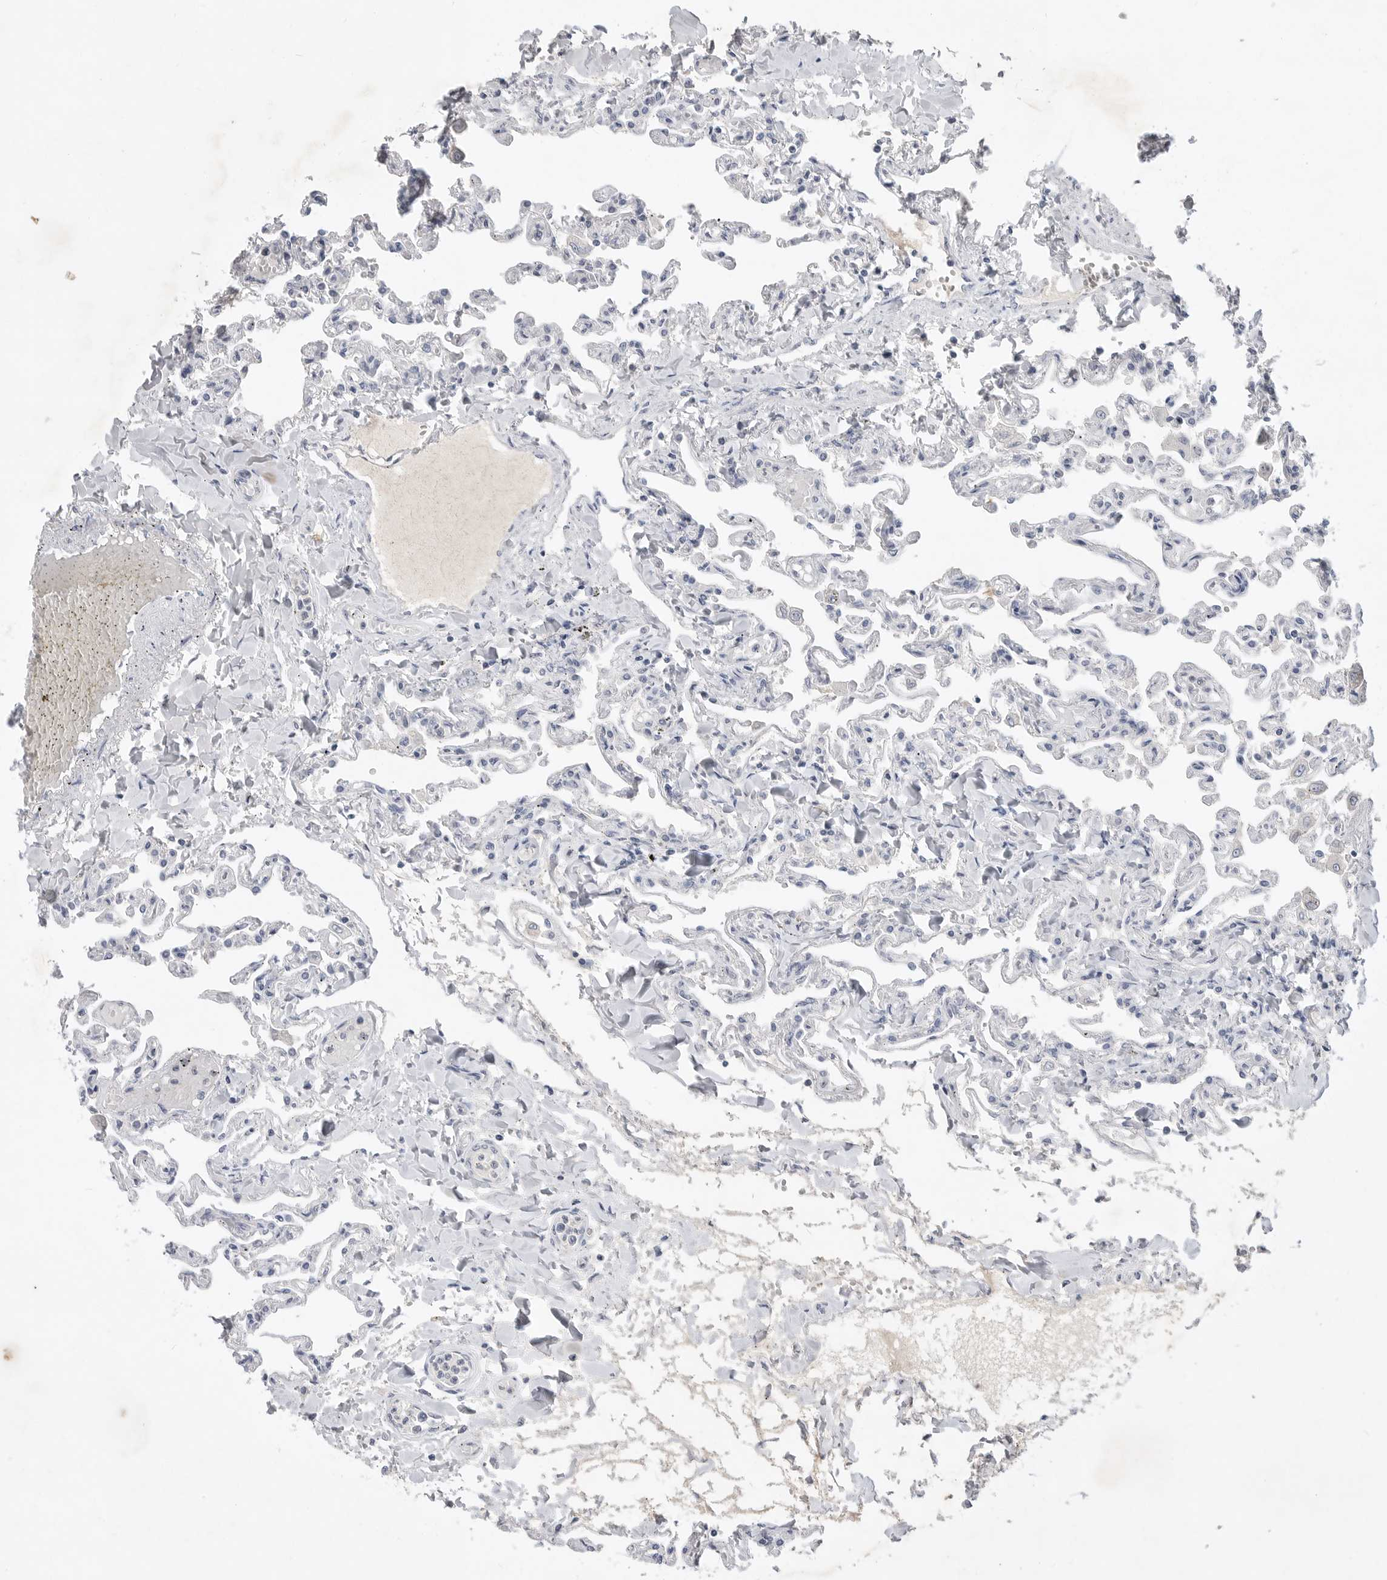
{"staining": {"intensity": "negative", "quantity": "none", "location": "none"}, "tissue": "lung", "cell_type": "Alveolar cells", "image_type": "normal", "snomed": [{"axis": "morphology", "description": "Normal tissue, NOS"}, {"axis": "topography", "description": "Lung"}], "caption": "Protein analysis of benign lung reveals no significant positivity in alveolar cells. Brightfield microscopy of immunohistochemistry (IHC) stained with DAB (3,3'-diaminobenzidine) (brown) and hematoxylin (blue), captured at high magnification.", "gene": "ITGAD", "patient": {"sex": "male", "age": 21}}